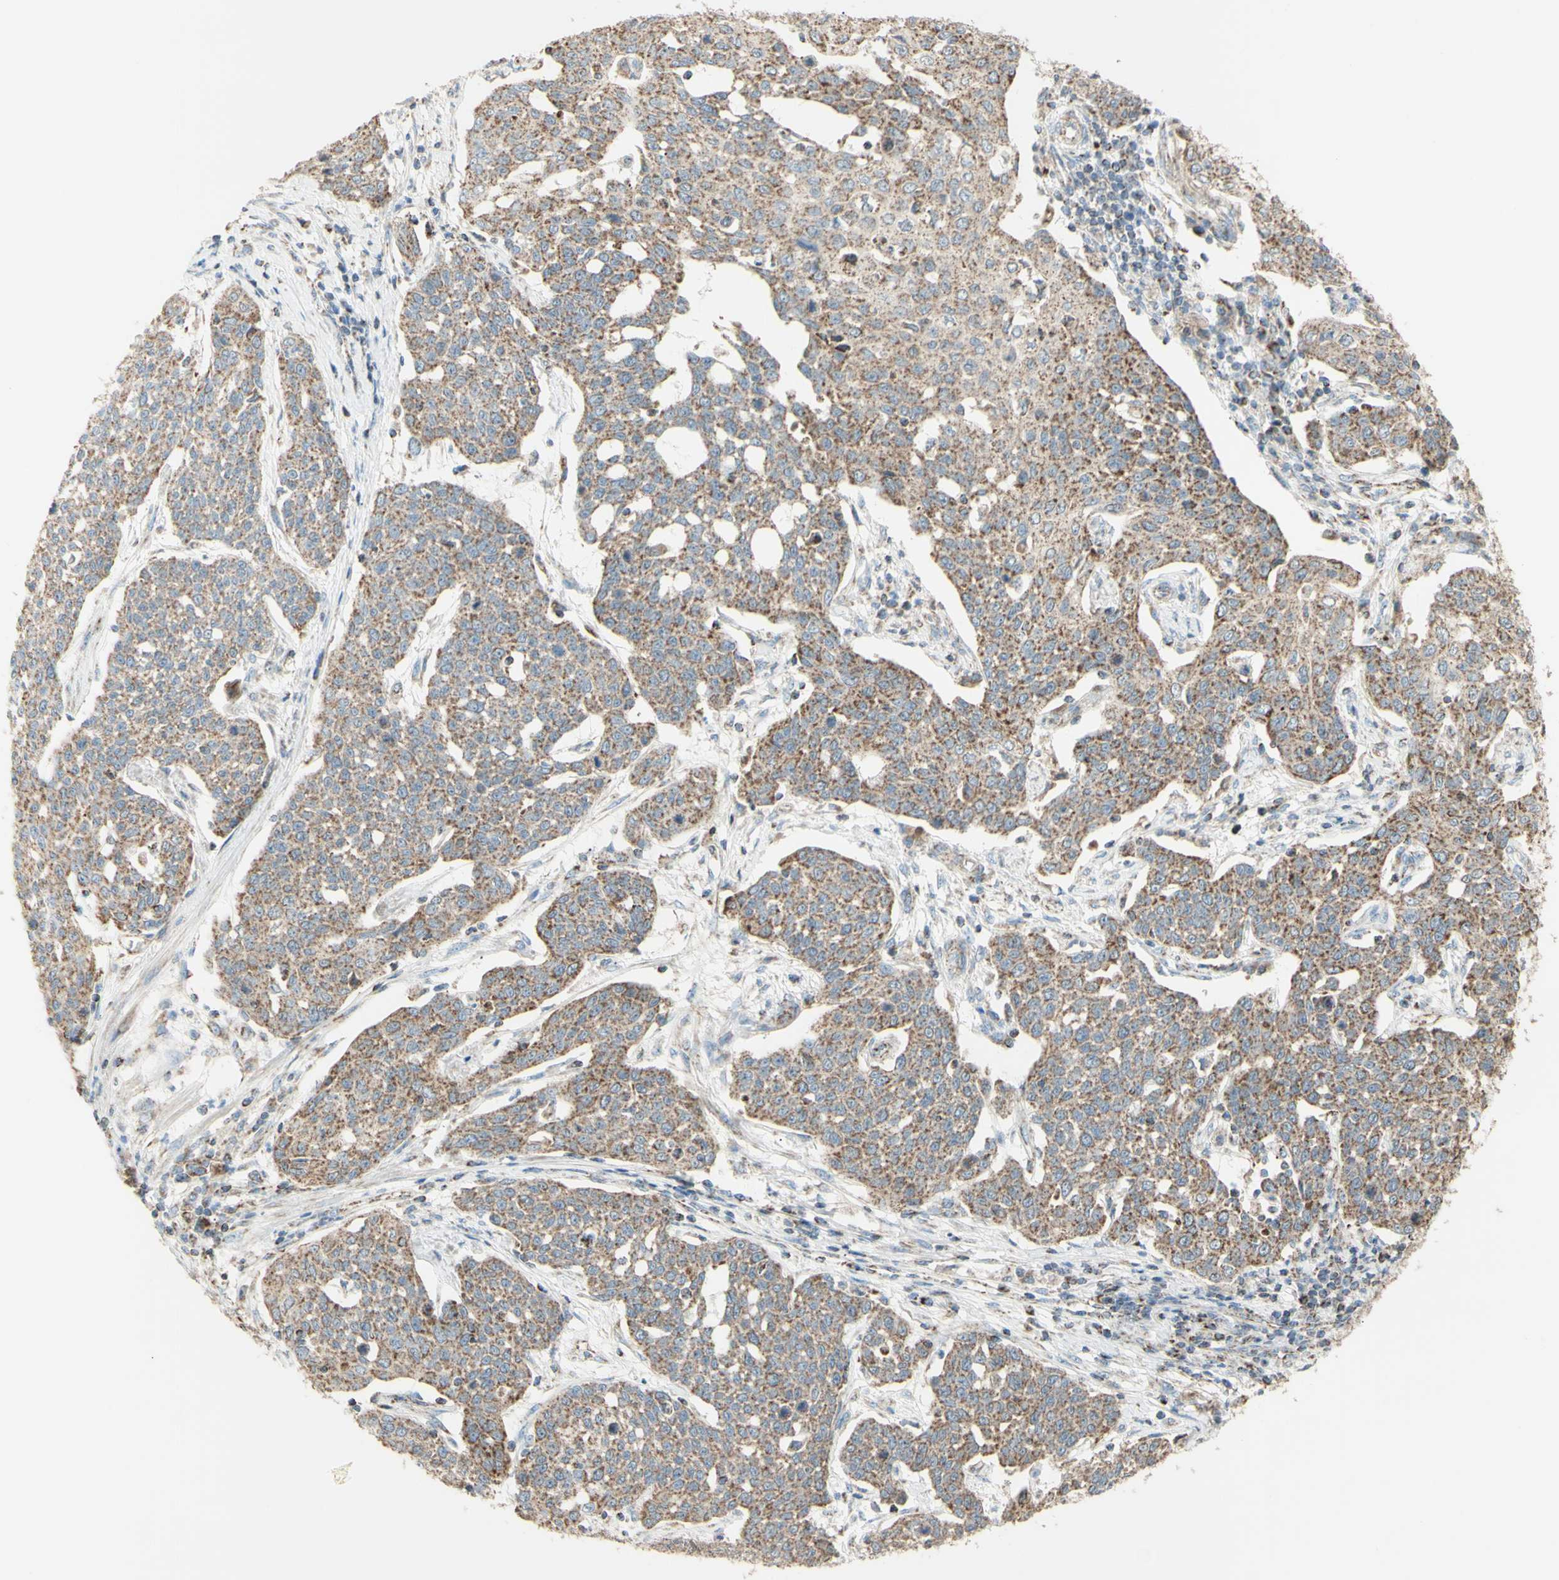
{"staining": {"intensity": "moderate", "quantity": "25%-75%", "location": "cytoplasmic/membranous"}, "tissue": "cervical cancer", "cell_type": "Tumor cells", "image_type": "cancer", "snomed": [{"axis": "morphology", "description": "Squamous cell carcinoma, NOS"}, {"axis": "topography", "description": "Cervix"}], "caption": "Immunohistochemistry (DAB (3,3'-diaminobenzidine)) staining of cervical squamous cell carcinoma exhibits moderate cytoplasmic/membranous protein positivity in about 25%-75% of tumor cells.", "gene": "LETM1", "patient": {"sex": "female", "age": 34}}